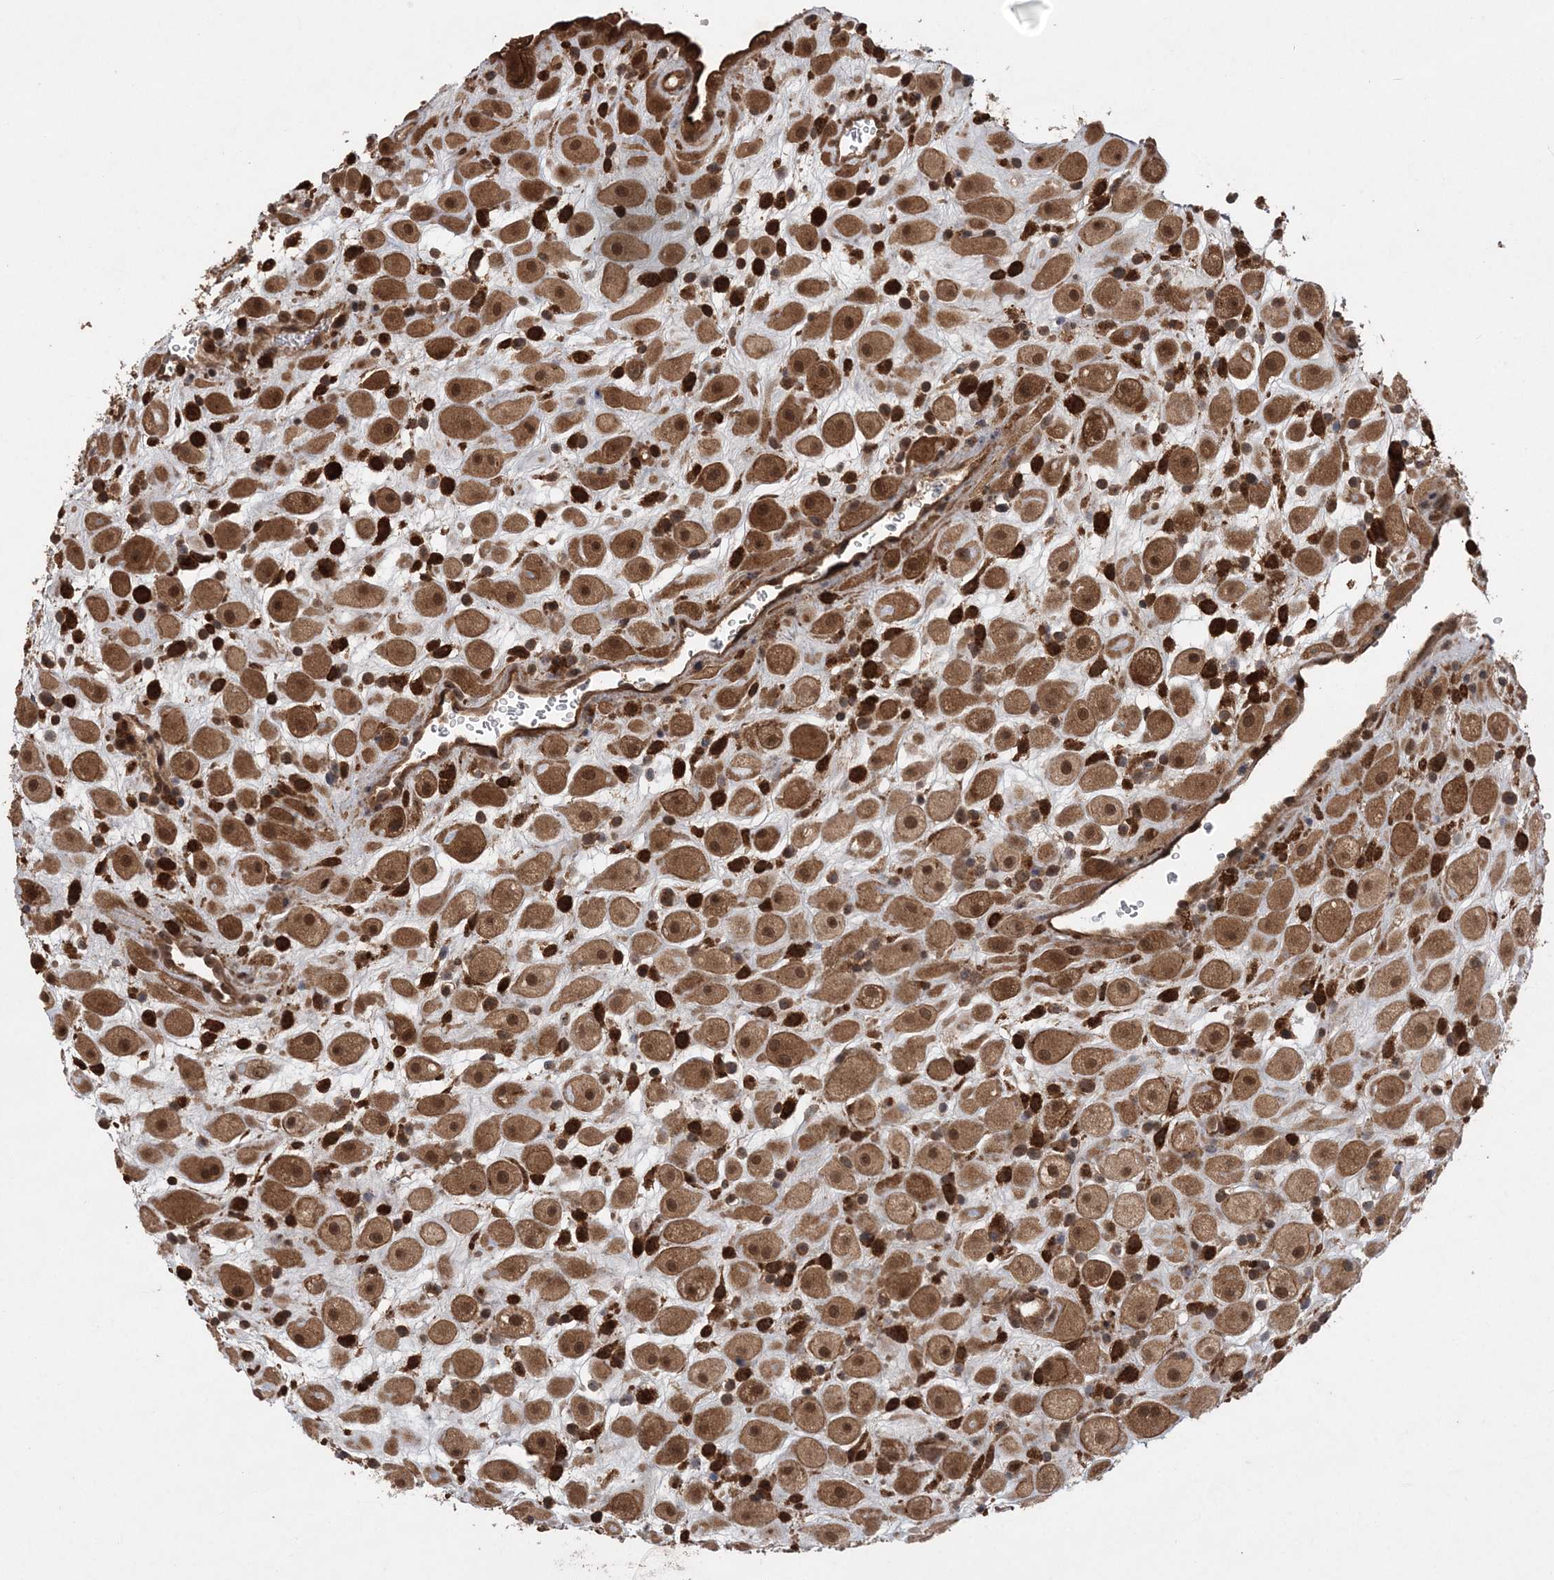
{"staining": {"intensity": "moderate", "quantity": ">75%", "location": "cytoplasmic/membranous,nuclear"}, "tissue": "placenta", "cell_type": "Decidual cells", "image_type": "normal", "snomed": [{"axis": "morphology", "description": "Normal tissue, NOS"}, {"axis": "topography", "description": "Placenta"}], "caption": "This micrograph displays immunohistochemistry staining of normal placenta, with medium moderate cytoplasmic/membranous,nuclear positivity in about >75% of decidual cells.", "gene": "LACC1", "patient": {"sex": "female", "age": 35}}